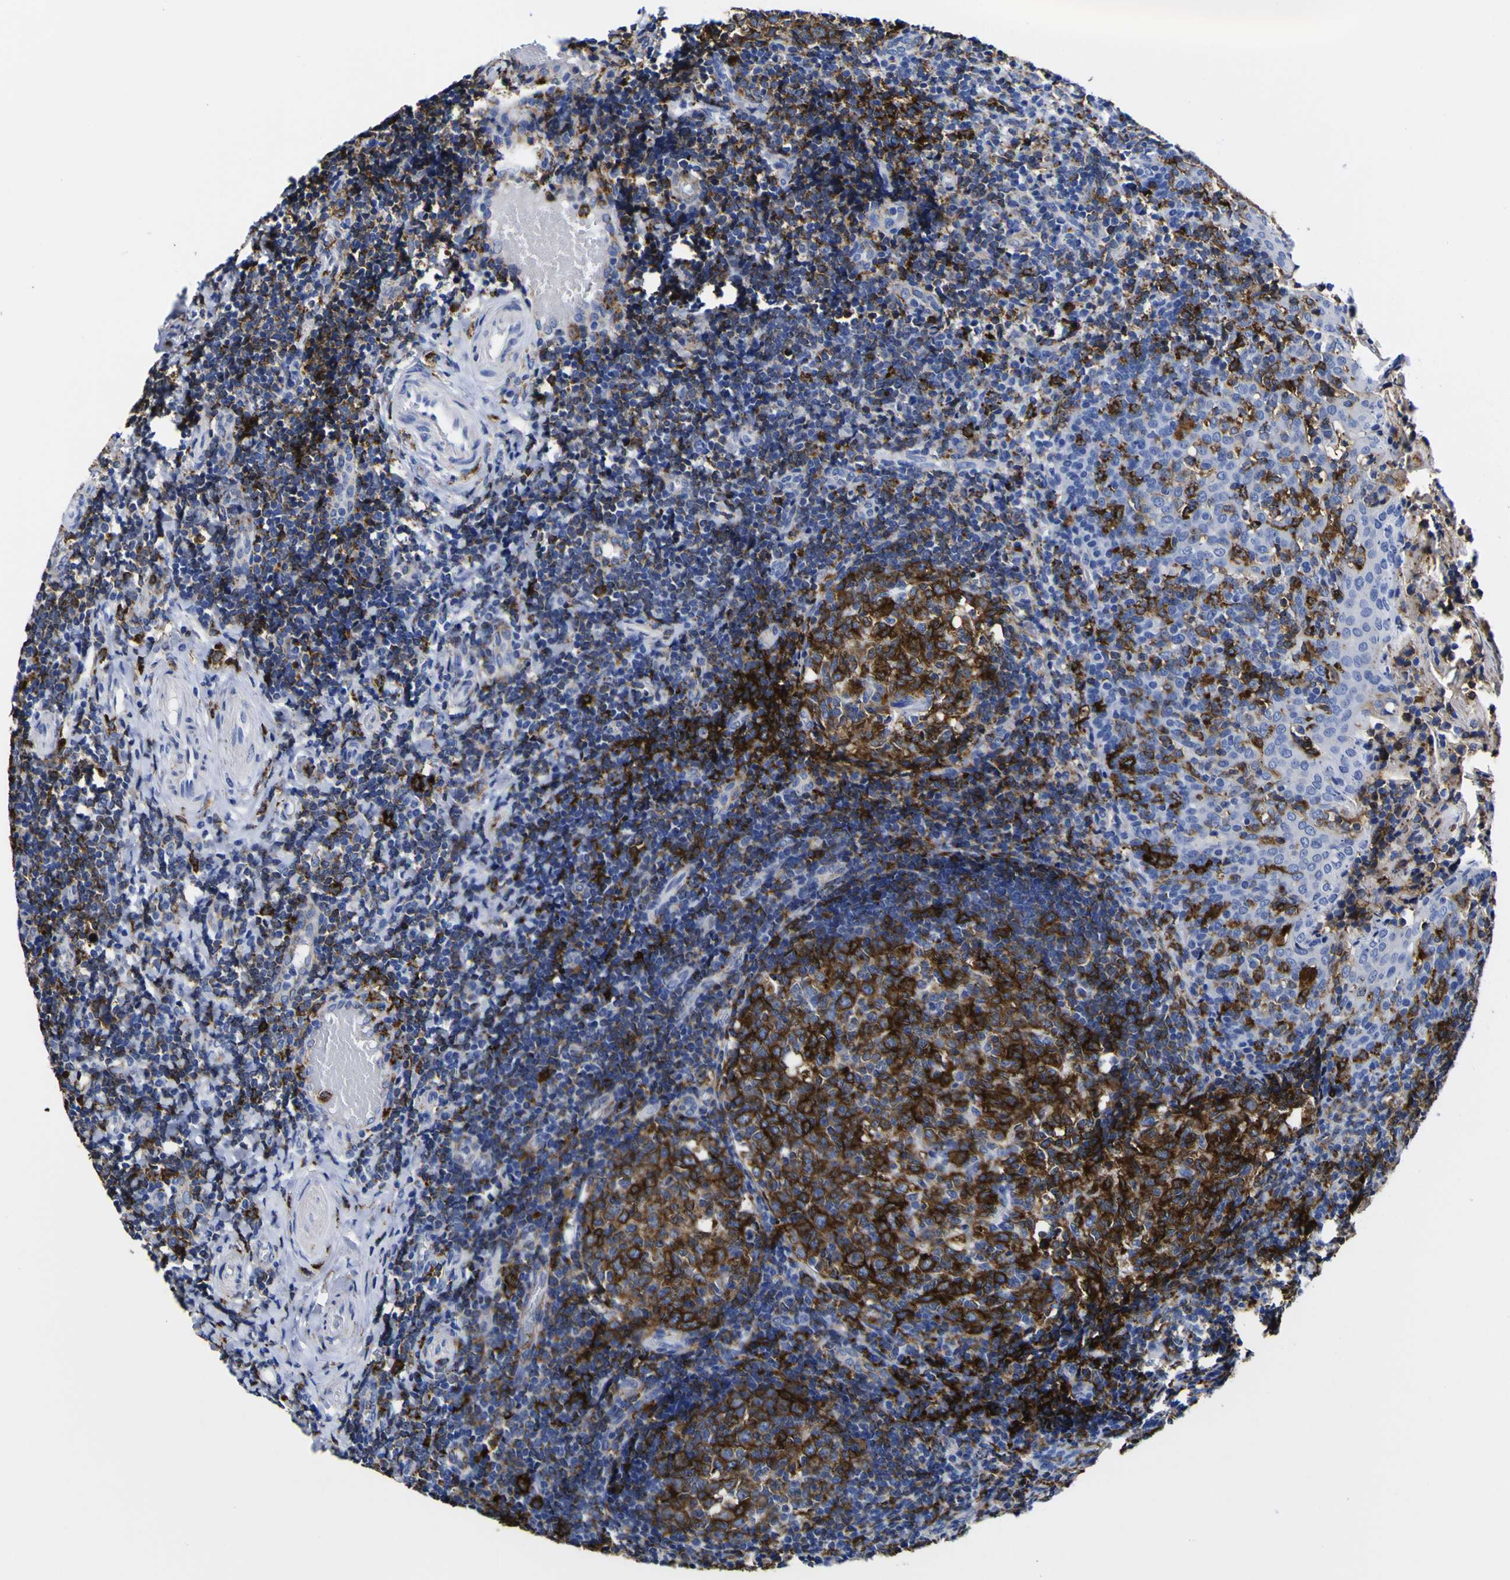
{"staining": {"intensity": "strong", "quantity": "25%-75%", "location": "cytoplasmic/membranous"}, "tissue": "tonsil", "cell_type": "Germinal center cells", "image_type": "normal", "snomed": [{"axis": "morphology", "description": "Normal tissue, NOS"}, {"axis": "topography", "description": "Tonsil"}], "caption": "High-magnification brightfield microscopy of benign tonsil stained with DAB (3,3'-diaminobenzidine) (brown) and counterstained with hematoxylin (blue). germinal center cells exhibit strong cytoplasmic/membranous expression is identified in about25%-75% of cells.", "gene": "HLA", "patient": {"sex": "female", "age": 19}}